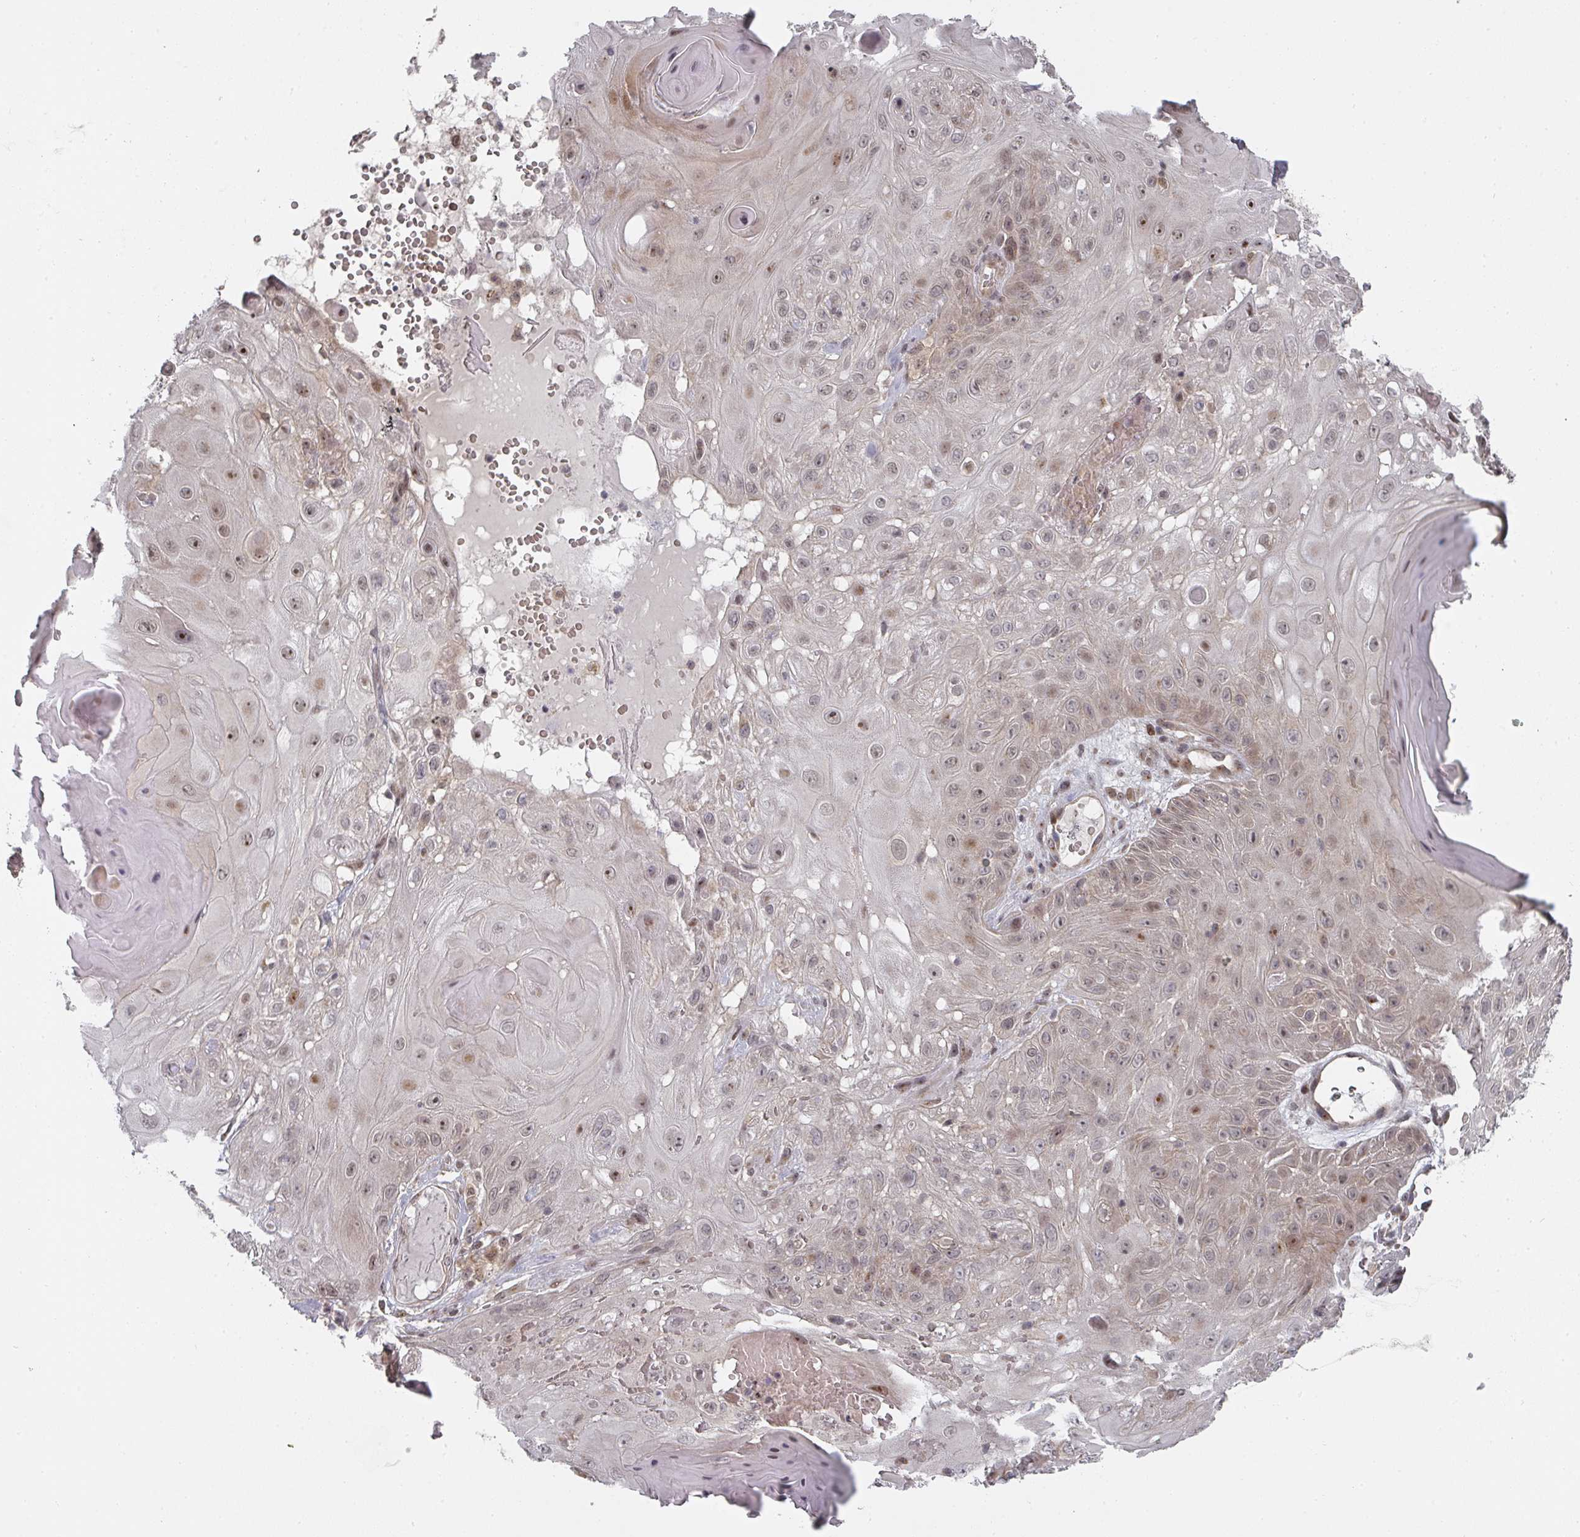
{"staining": {"intensity": "moderate", "quantity": "25%-75%", "location": "nuclear"}, "tissue": "skin cancer", "cell_type": "Tumor cells", "image_type": "cancer", "snomed": [{"axis": "morphology", "description": "Normal tissue, NOS"}, {"axis": "morphology", "description": "Squamous cell carcinoma, NOS"}, {"axis": "topography", "description": "Skin"}, {"axis": "topography", "description": "Cartilage tissue"}], "caption": "Protein staining of skin cancer tissue reveals moderate nuclear expression in about 25%-75% of tumor cells. Using DAB (brown) and hematoxylin (blue) stains, captured at high magnification using brightfield microscopy.", "gene": "KIF1C", "patient": {"sex": "female", "age": 79}}